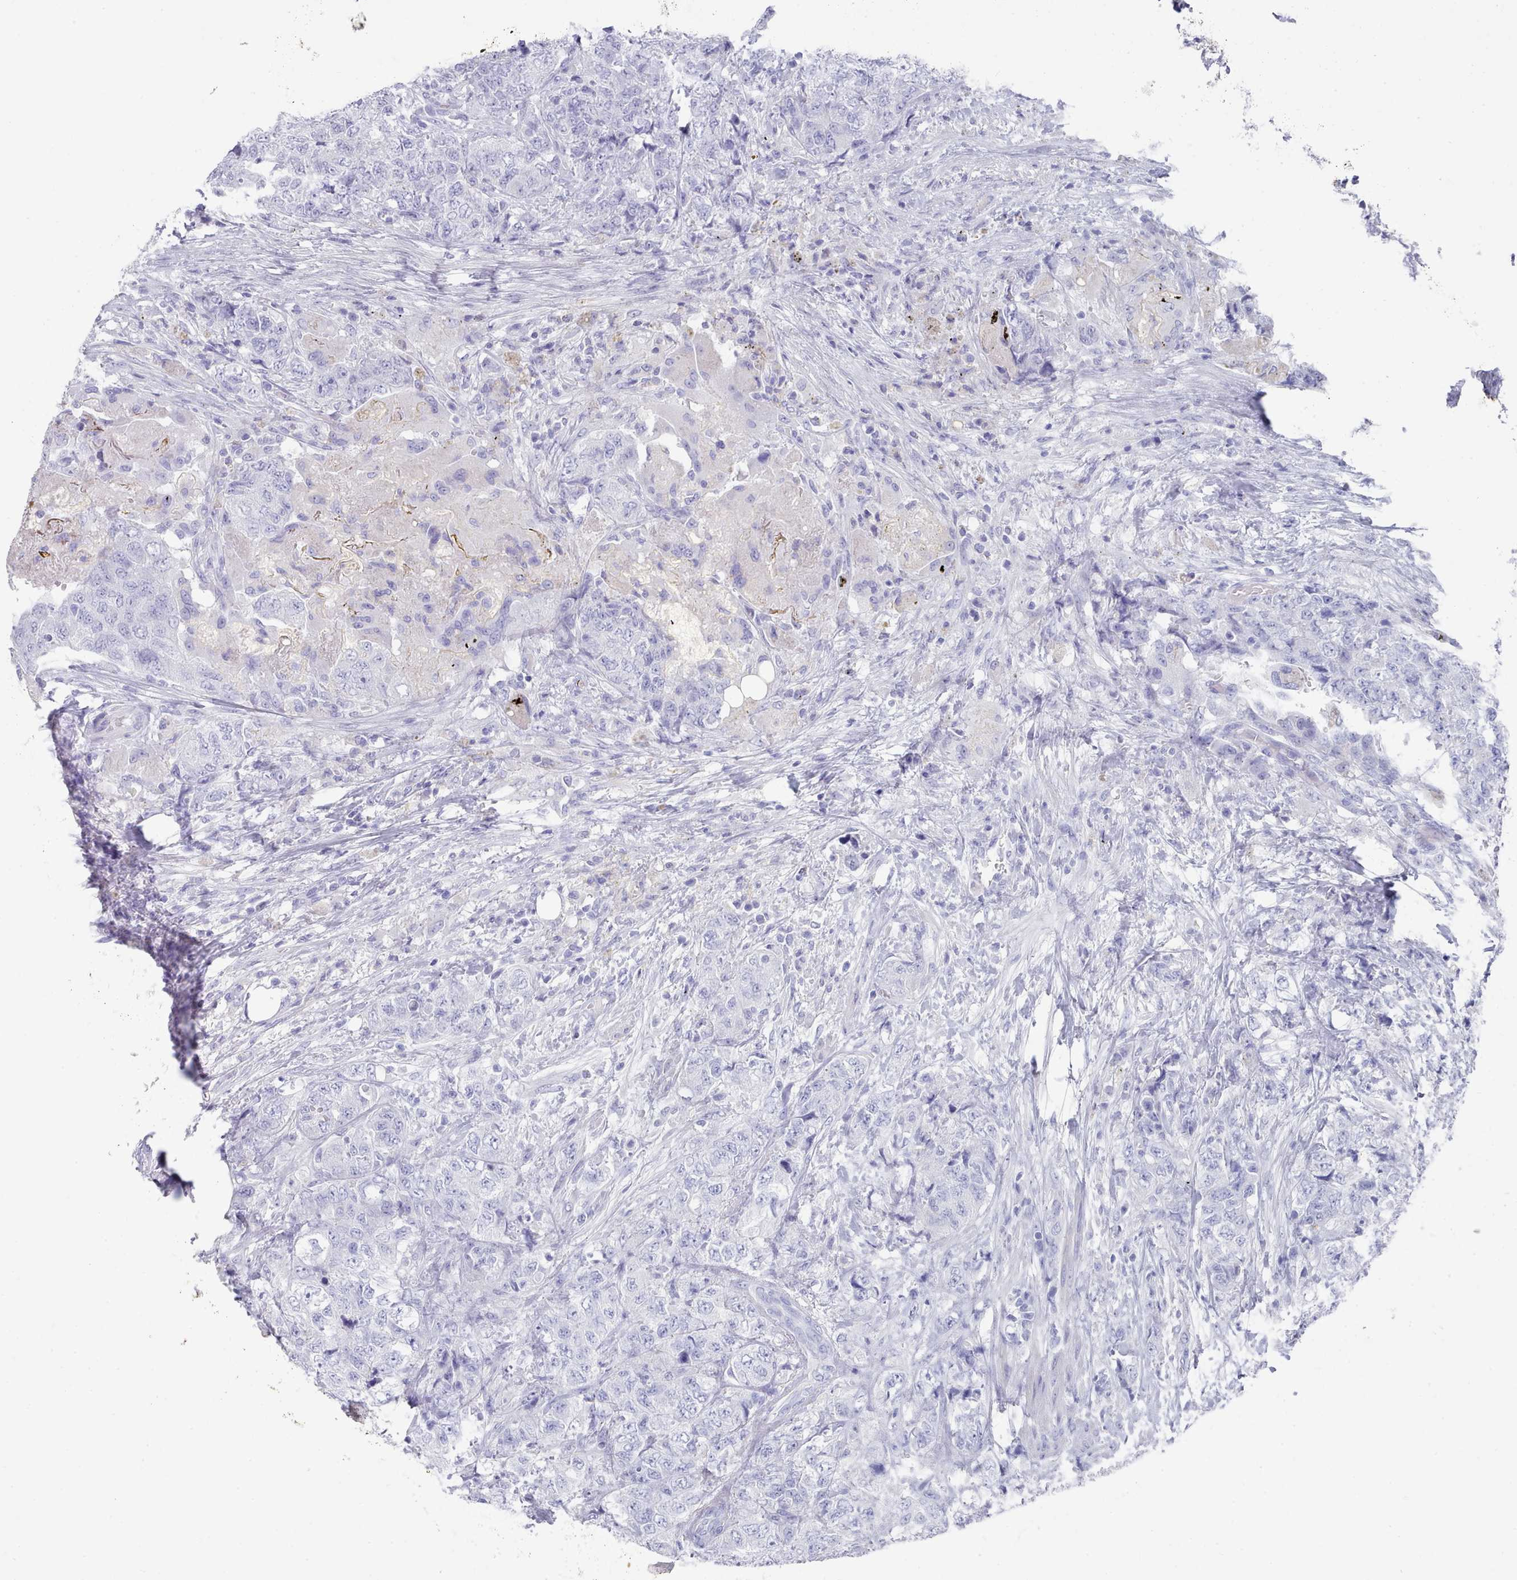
{"staining": {"intensity": "negative", "quantity": "none", "location": "none"}, "tissue": "urothelial cancer", "cell_type": "Tumor cells", "image_type": "cancer", "snomed": [{"axis": "morphology", "description": "Urothelial carcinoma, High grade"}, {"axis": "topography", "description": "Urinary bladder"}], "caption": "Tumor cells are negative for brown protein staining in high-grade urothelial carcinoma.", "gene": "LRRC37A", "patient": {"sex": "female", "age": 78}}